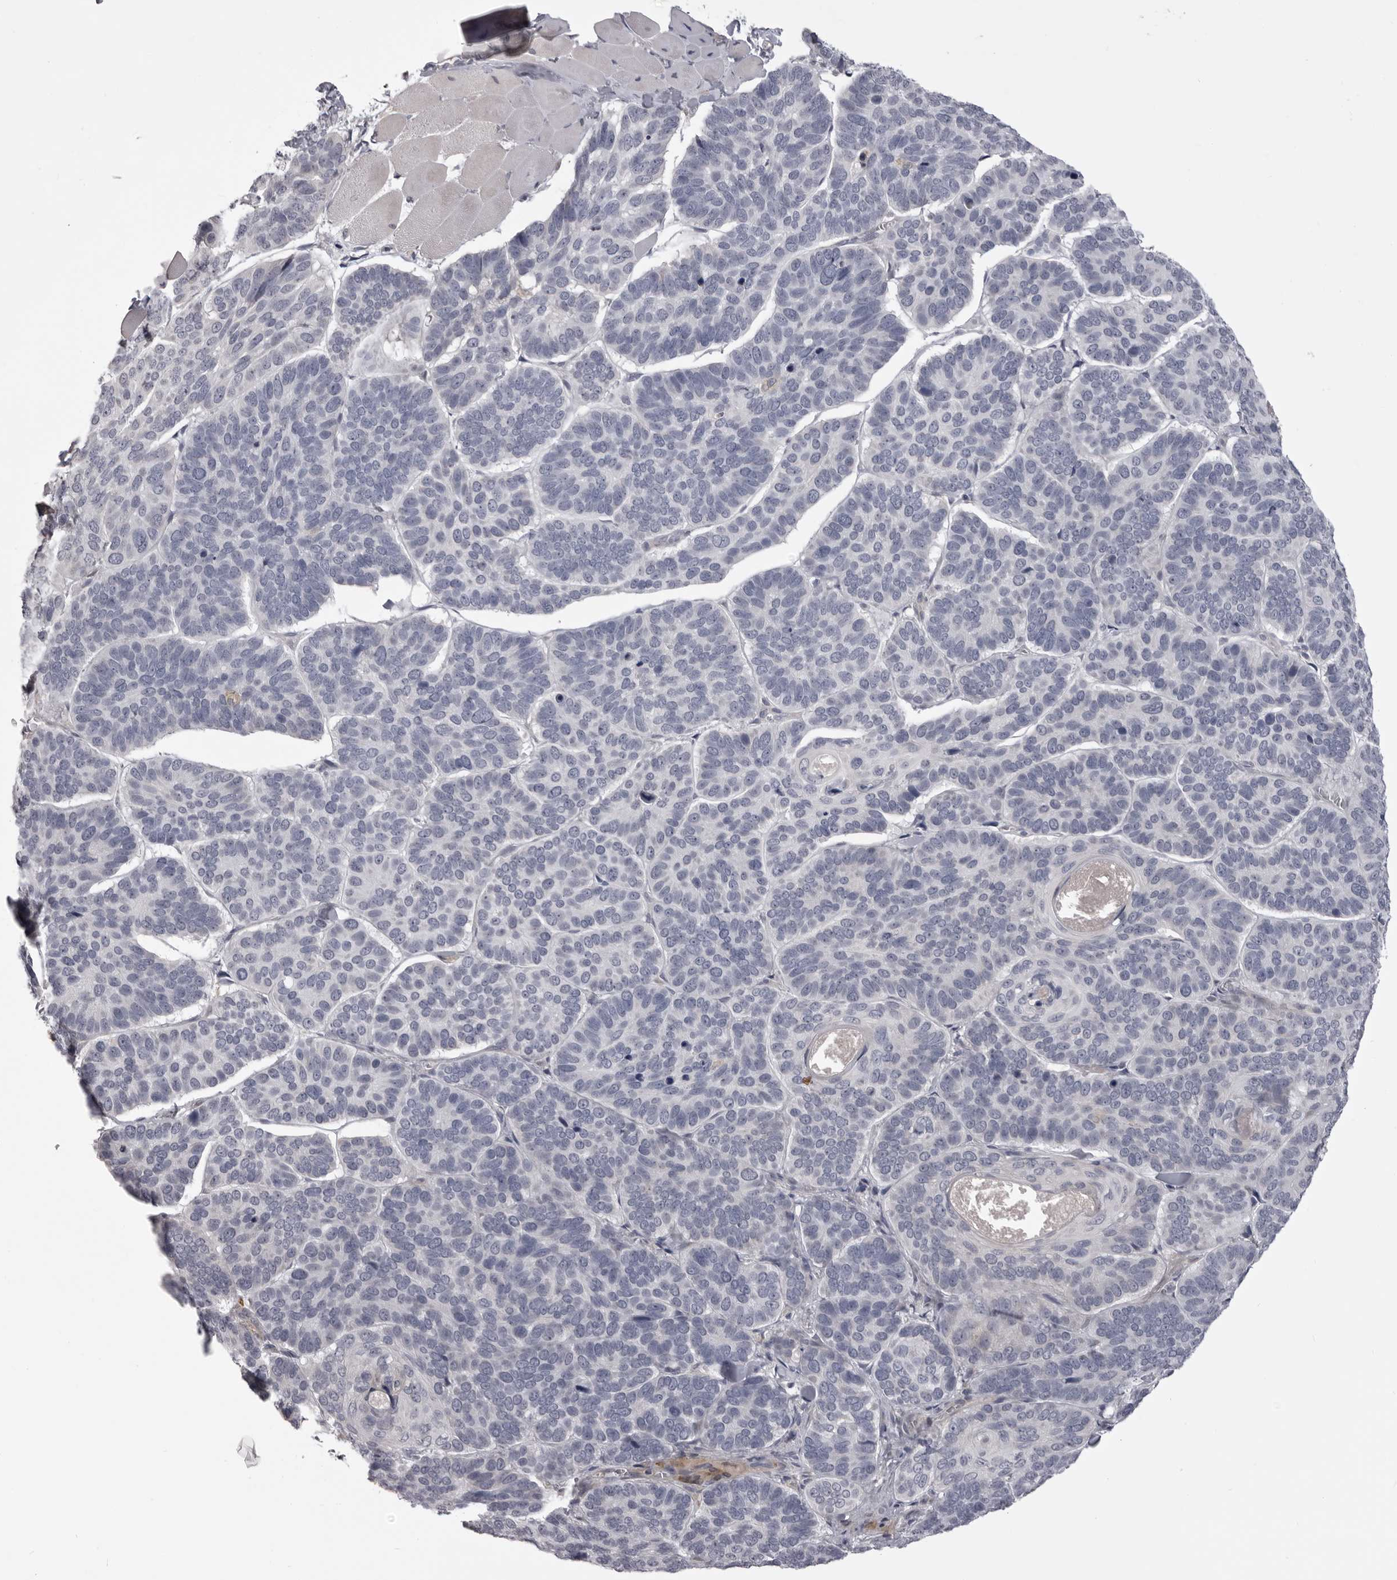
{"staining": {"intensity": "negative", "quantity": "none", "location": "none"}, "tissue": "skin cancer", "cell_type": "Tumor cells", "image_type": "cancer", "snomed": [{"axis": "morphology", "description": "Basal cell carcinoma"}, {"axis": "topography", "description": "Skin"}], "caption": "The photomicrograph reveals no staining of tumor cells in skin cancer.", "gene": "NCEH1", "patient": {"sex": "male", "age": 62}}